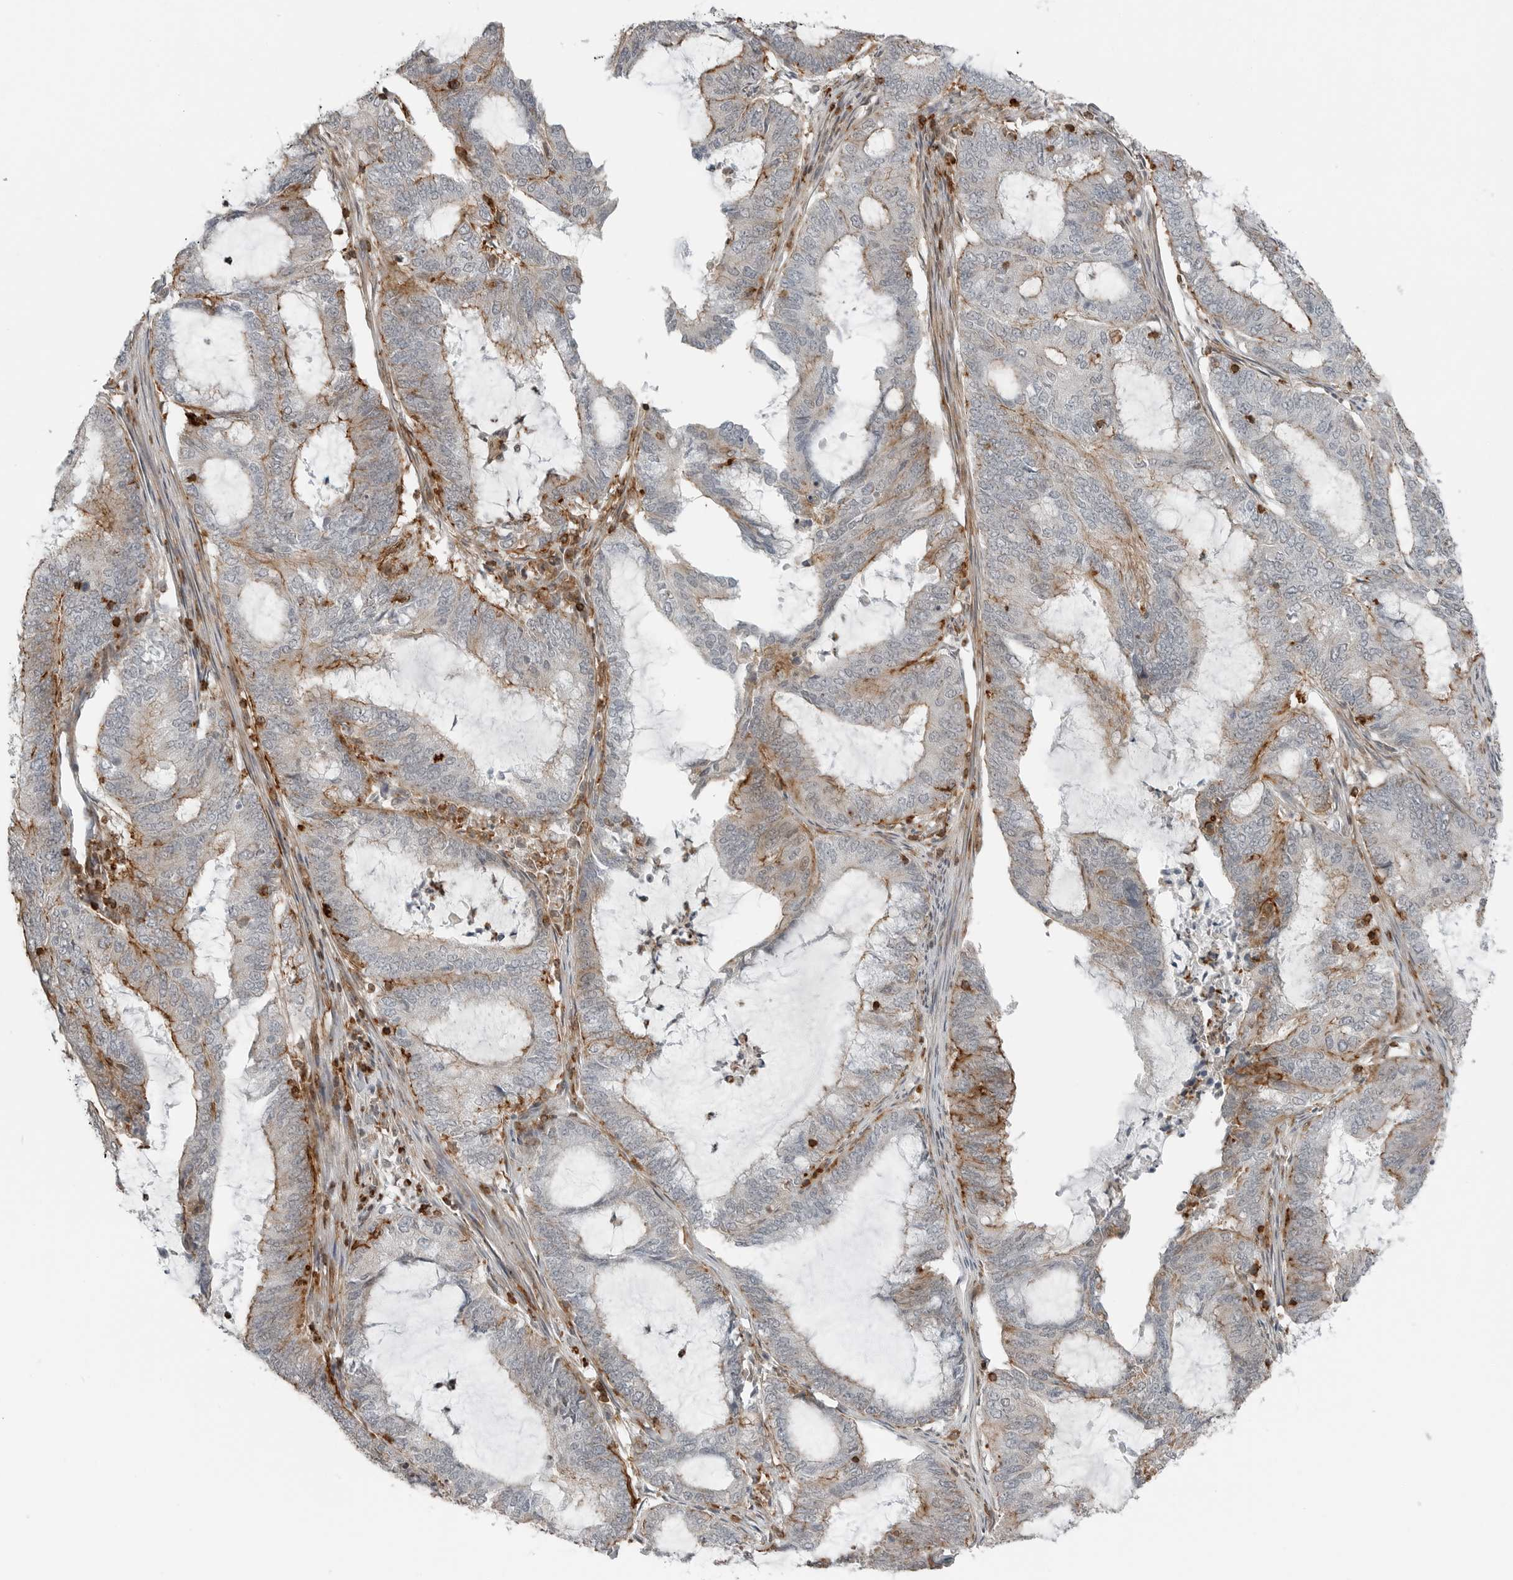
{"staining": {"intensity": "moderate", "quantity": "25%-75%", "location": "cytoplasmic/membranous"}, "tissue": "endometrial cancer", "cell_type": "Tumor cells", "image_type": "cancer", "snomed": [{"axis": "morphology", "description": "Adenocarcinoma, NOS"}, {"axis": "topography", "description": "Endometrium"}], "caption": "Immunohistochemical staining of human endometrial cancer shows medium levels of moderate cytoplasmic/membranous protein staining in approximately 25%-75% of tumor cells. The protein of interest is stained brown, and the nuclei are stained in blue (DAB (3,3'-diaminobenzidine) IHC with brightfield microscopy, high magnification).", "gene": "LEFTY2", "patient": {"sex": "female", "age": 51}}